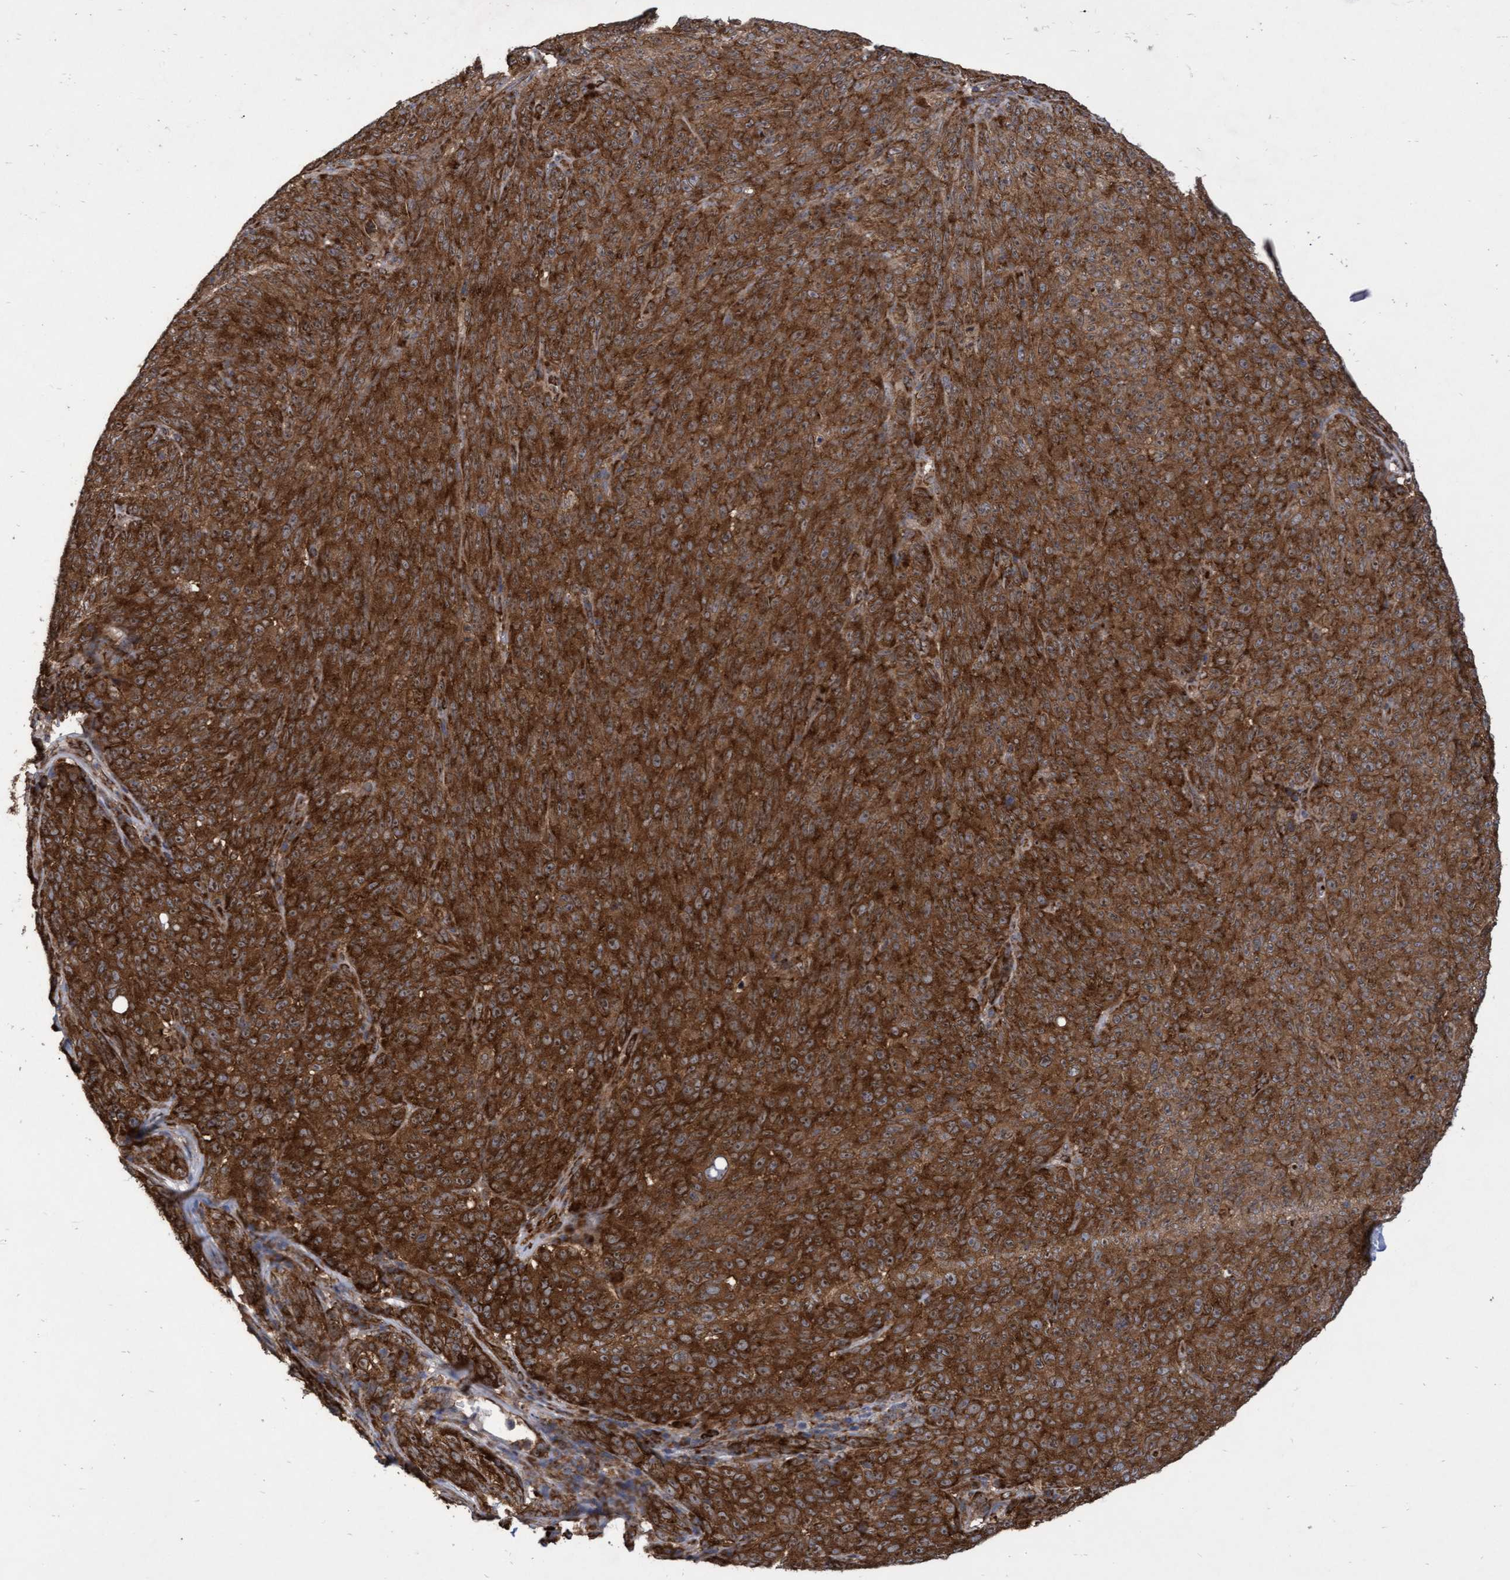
{"staining": {"intensity": "strong", "quantity": ">75%", "location": "cytoplasmic/membranous"}, "tissue": "melanoma", "cell_type": "Tumor cells", "image_type": "cancer", "snomed": [{"axis": "morphology", "description": "Malignant melanoma, NOS"}, {"axis": "topography", "description": "Skin"}], "caption": "This photomicrograph displays IHC staining of malignant melanoma, with high strong cytoplasmic/membranous staining in about >75% of tumor cells.", "gene": "ABCF2", "patient": {"sex": "female", "age": 82}}